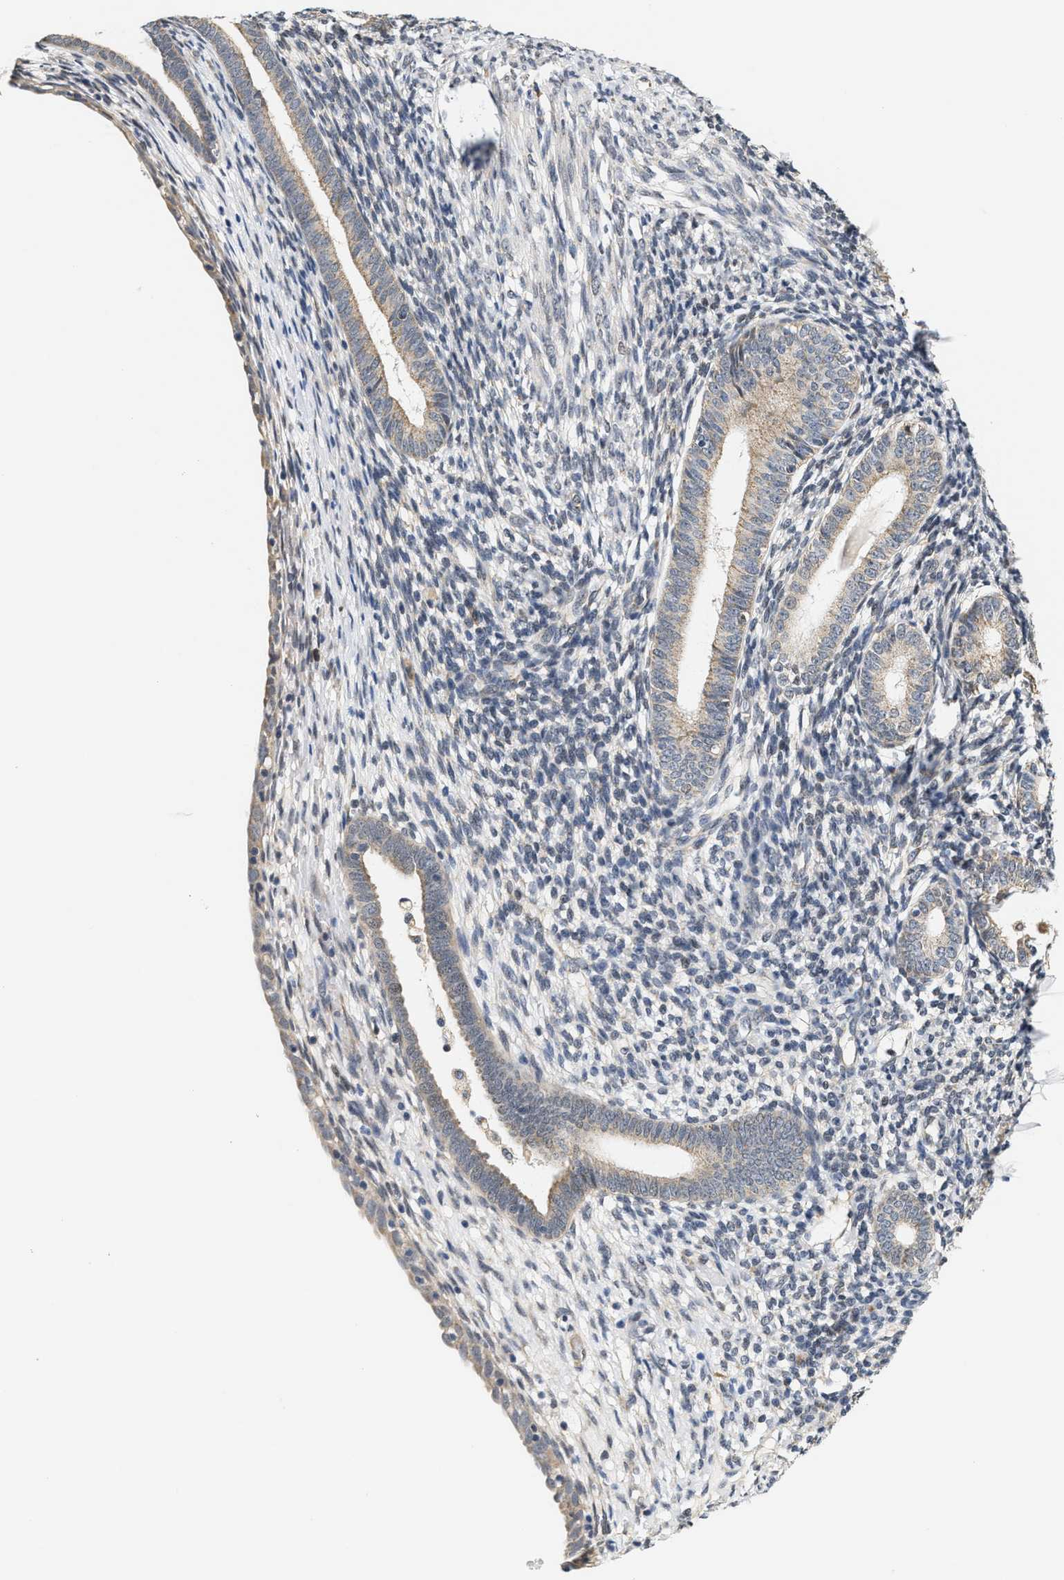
{"staining": {"intensity": "negative", "quantity": "none", "location": "none"}, "tissue": "endometrium", "cell_type": "Cells in endometrial stroma", "image_type": "normal", "snomed": [{"axis": "morphology", "description": "Normal tissue, NOS"}, {"axis": "morphology", "description": "Adenocarcinoma, NOS"}, {"axis": "topography", "description": "Endometrium"}], "caption": "IHC photomicrograph of normal endometrium: endometrium stained with DAB displays no significant protein staining in cells in endometrial stroma. Nuclei are stained in blue.", "gene": "GIGYF1", "patient": {"sex": "female", "age": 57}}